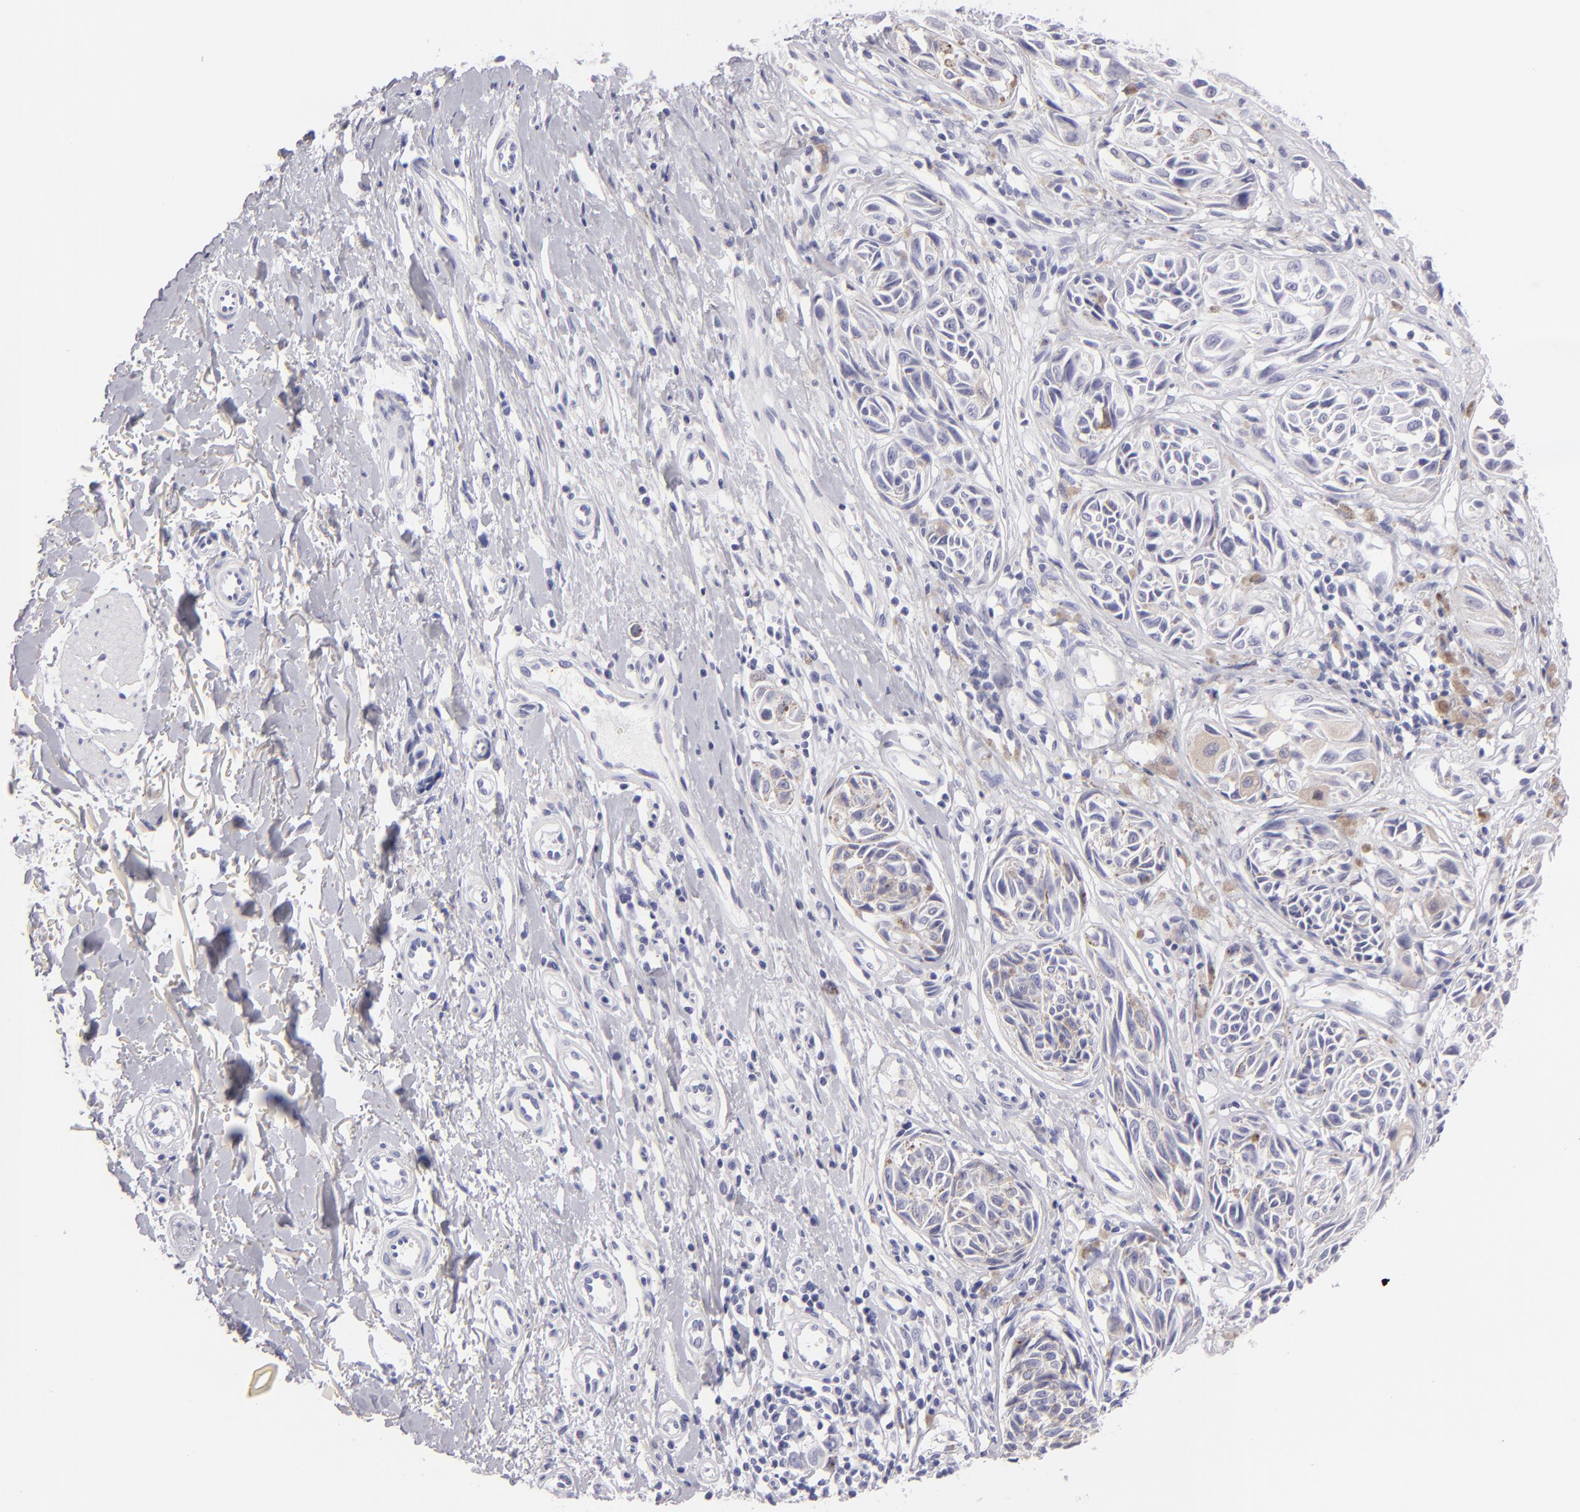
{"staining": {"intensity": "negative", "quantity": "none", "location": "none"}, "tissue": "melanoma", "cell_type": "Tumor cells", "image_type": "cancer", "snomed": [{"axis": "morphology", "description": "Malignant melanoma, NOS"}, {"axis": "topography", "description": "Skin"}], "caption": "An IHC micrograph of malignant melanoma is shown. There is no staining in tumor cells of malignant melanoma.", "gene": "VIL1", "patient": {"sex": "male", "age": 67}}